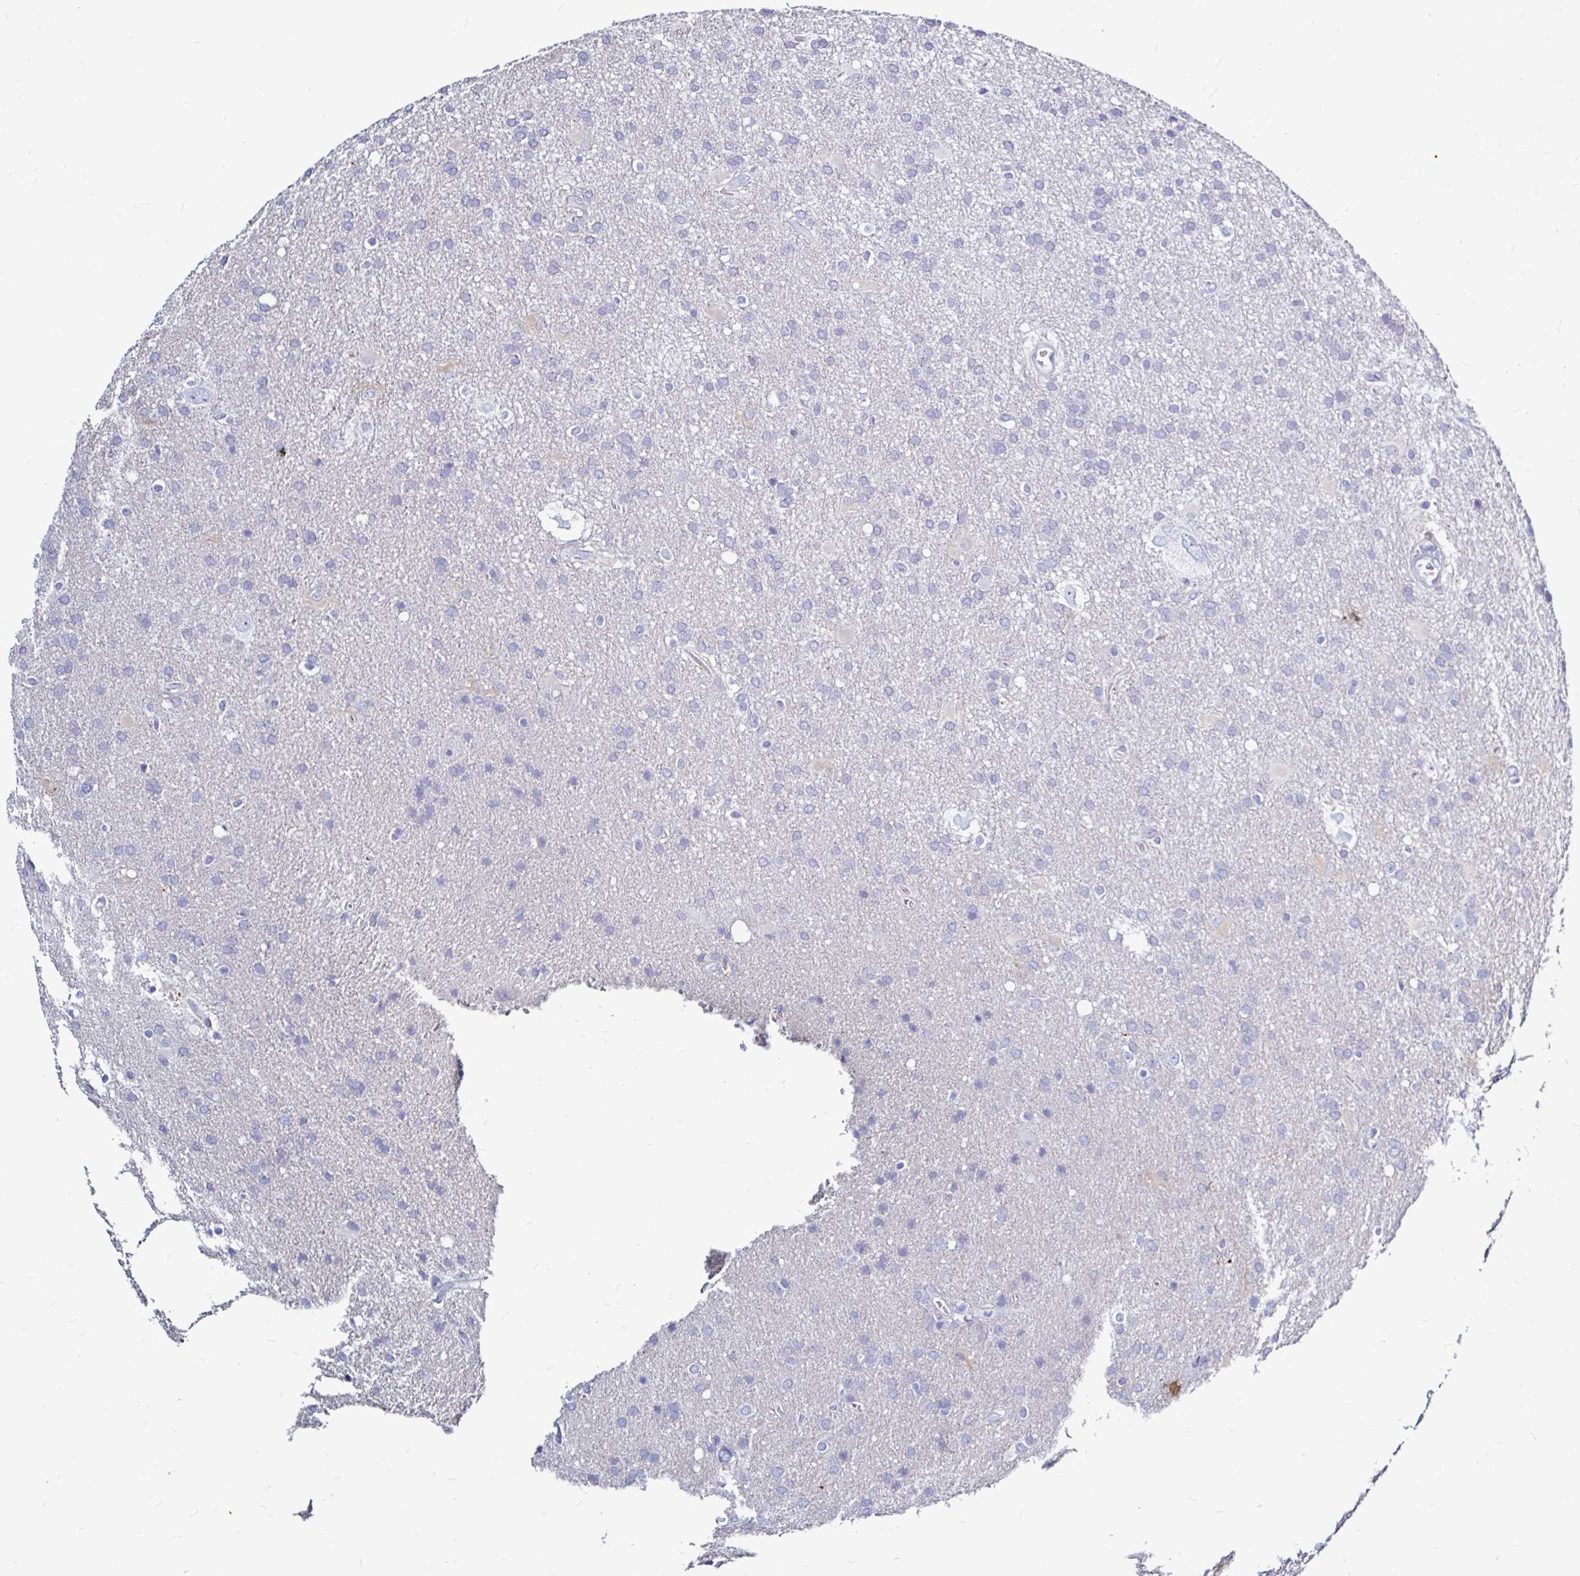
{"staining": {"intensity": "negative", "quantity": "none", "location": "none"}, "tissue": "glioma", "cell_type": "Tumor cells", "image_type": "cancer", "snomed": [{"axis": "morphology", "description": "Glioma, malignant, Low grade"}, {"axis": "topography", "description": "Brain"}], "caption": "This is an immunohistochemistry (IHC) histopathology image of malignant glioma (low-grade). There is no staining in tumor cells.", "gene": "LUZP4", "patient": {"sex": "male", "age": 66}}